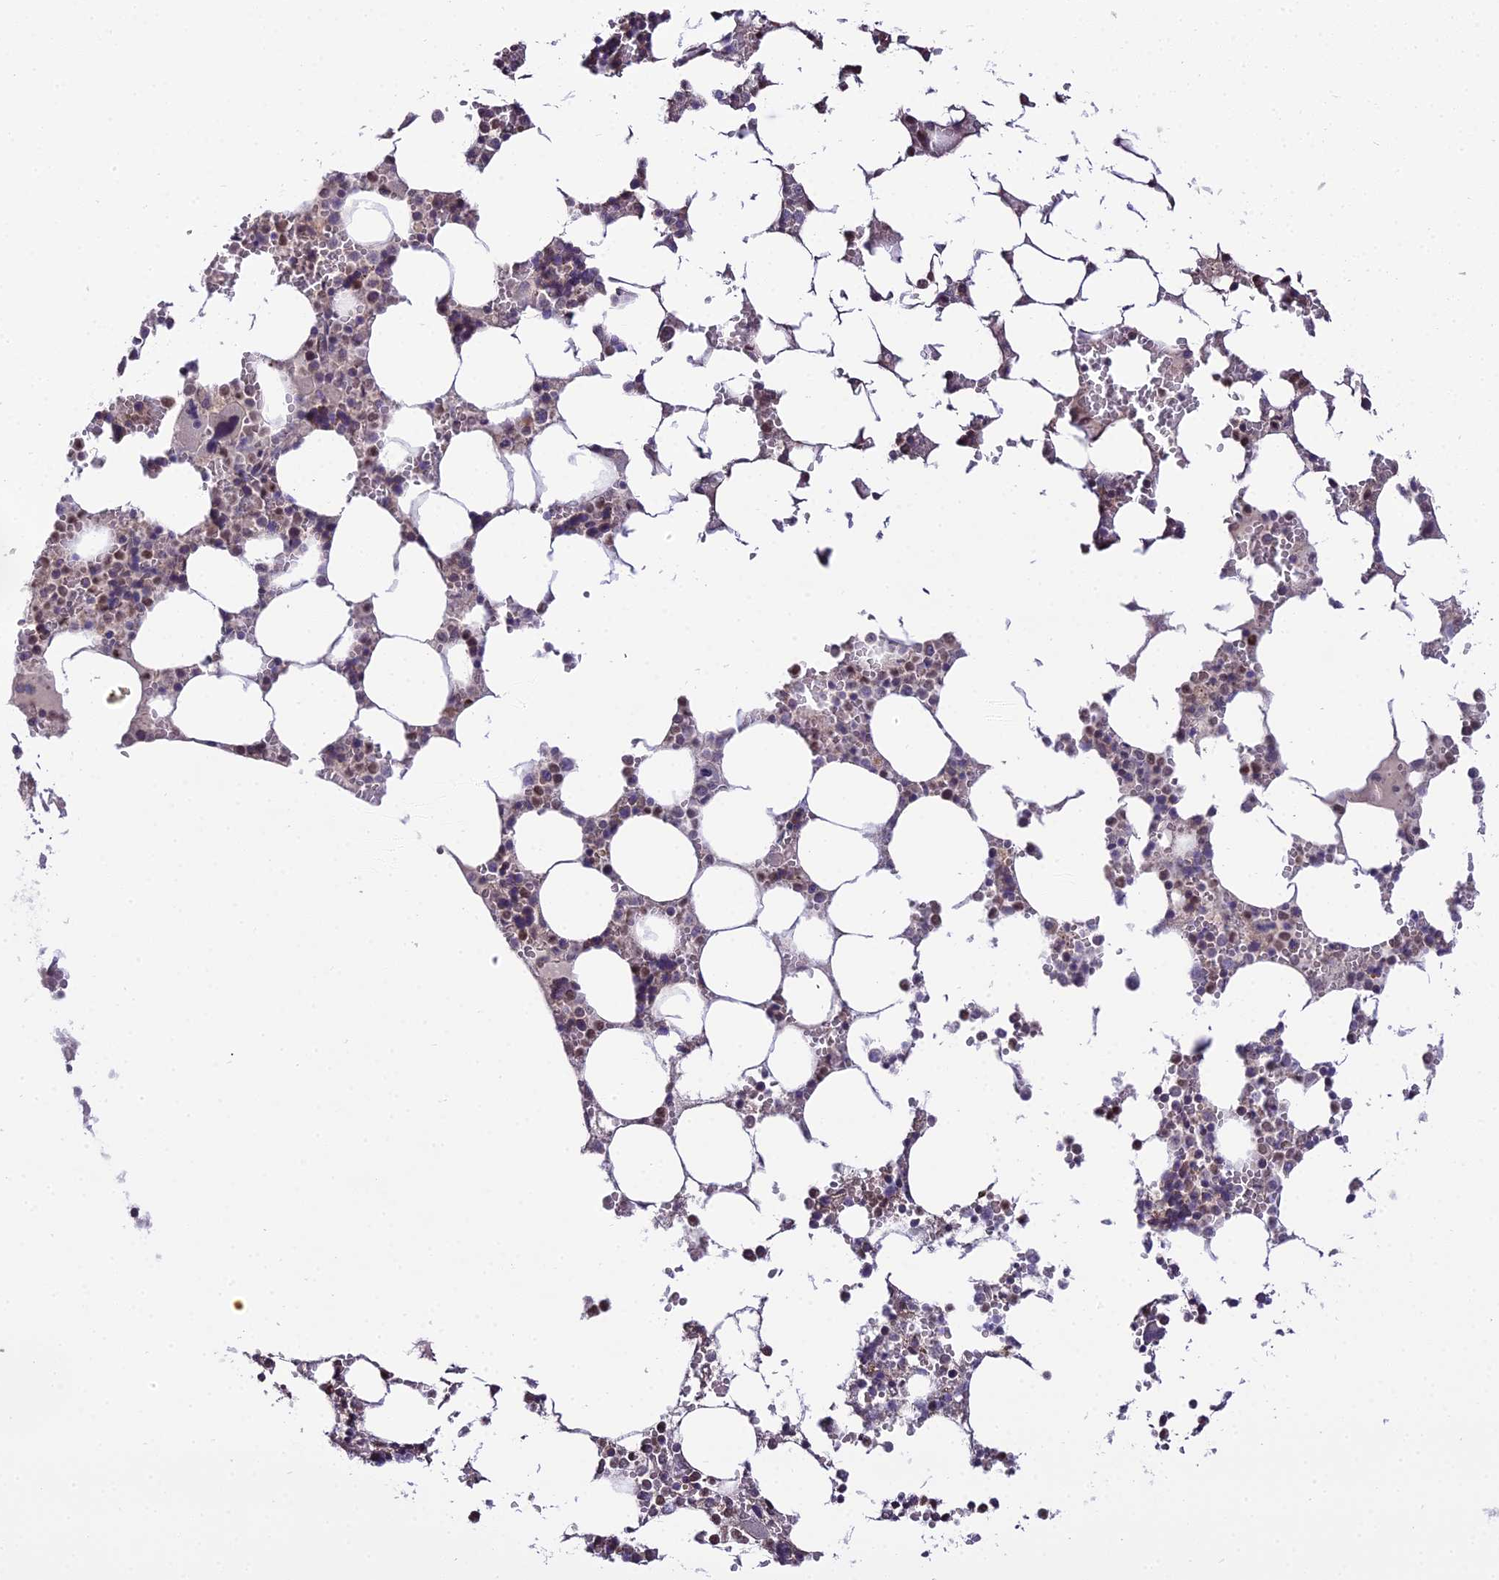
{"staining": {"intensity": "strong", "quantity": "25%-75%", "location": "nuclear"}, "tissue": "bone marrow", "cell_type": "Hematopoietic cells", "image_type": "normal", "snomed": [{"axis": "morphology", "description": "Normal tissue, NOS"}, {"axis": "topography", "description": "Bone marrow"}], "caption": "Immunohistochemistry image of benign bone marrow: human bone marrow stained using immunohistochemistry (IHC) exhibits high levels of strong protein expression localized specifically in the nuclear of hematopoietic cells, appearing as a nuclear brown color.", "gene": "ZNF707", "patient": {"sex": "male", "age": 64}}